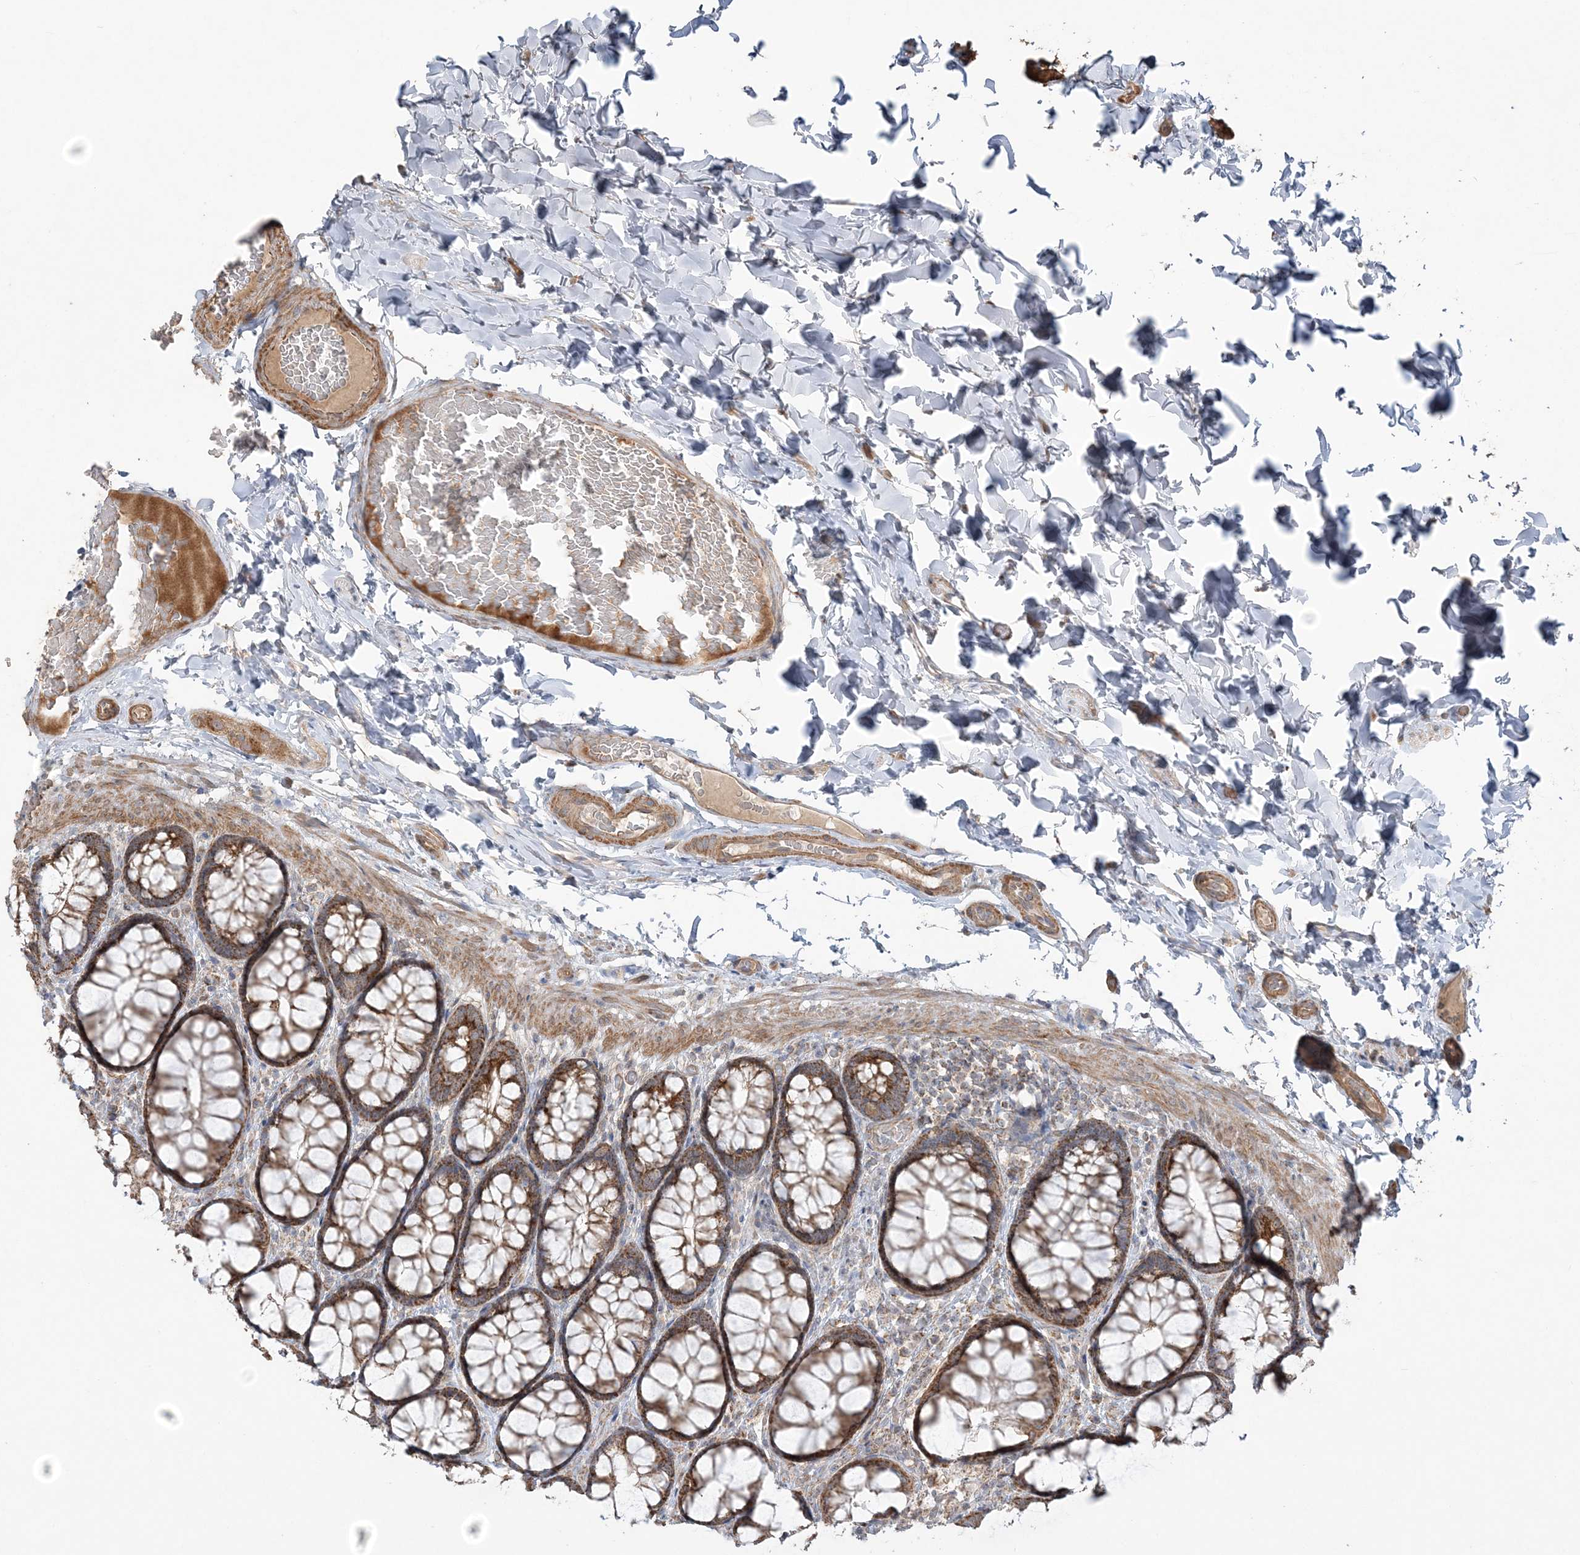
{"staining": {"intensity": "moderate", "quantity": ">75%", "location": "cytoplasmic/membranous"}, "tissue": "colon", "cell_type": "Endothelial cells", "image_type": "normal", "snomed": [{"axis": "morphology", "description": "Normal tissue, NOS"}, {"axis": "topography", "description": "Colon"}], "caption": "Colon stained with immunohistochemistry displays moderate cytoplasmic/membranous positivity in about >75% of endothelial cells. (Stains: DAB (3,3'-diaminobenzidine) in brown, nuclei in blue, Microscopy: brightfield microscopy at high magnification).", "gene": "SCLT1", "patient": {"sex": "male", "age": 47}}